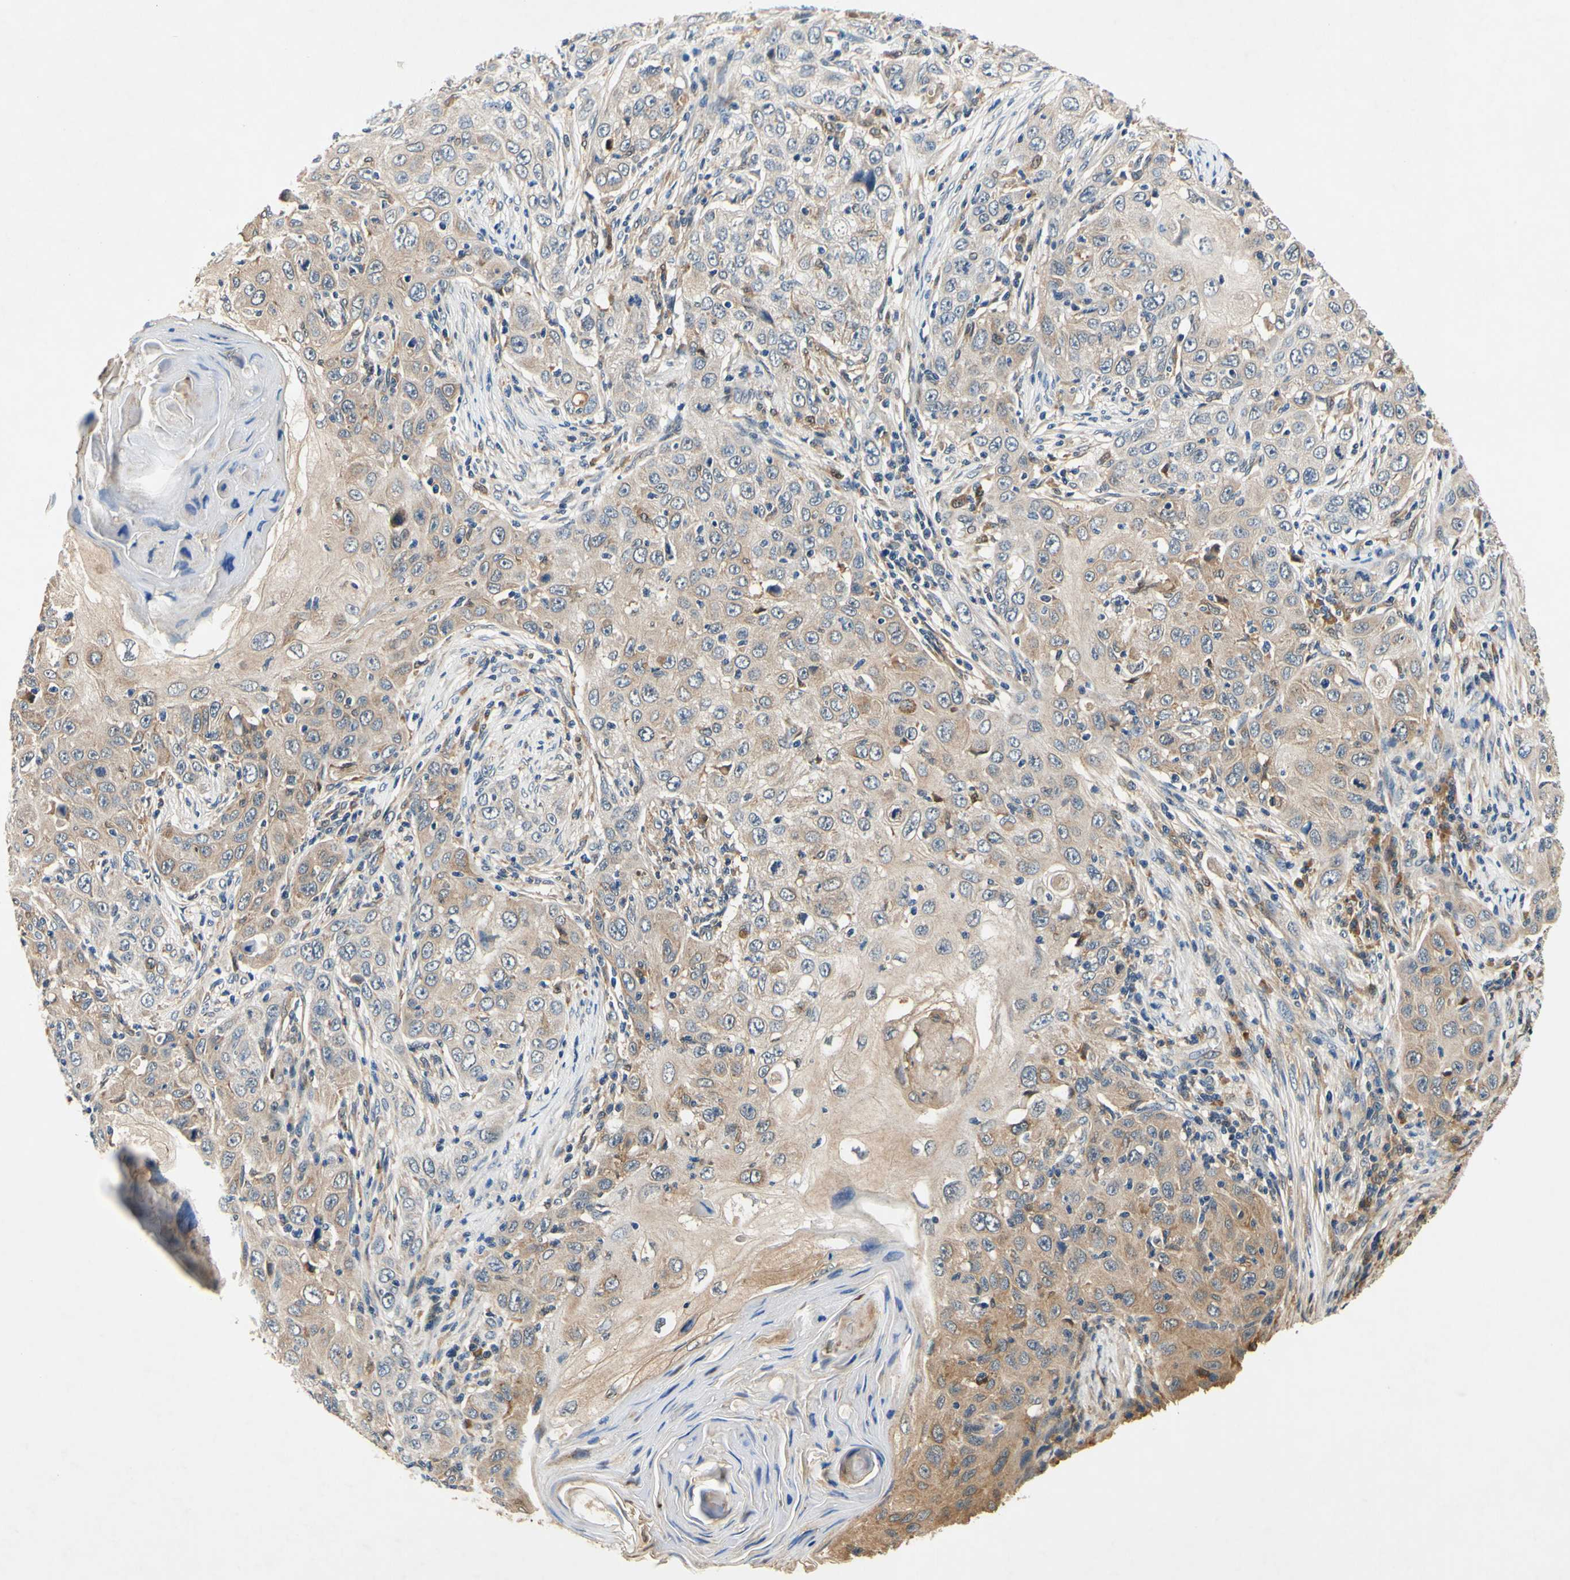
{"staining": {"intensity": "weak", "quantity": ">75%", "location": "cytoplasmic/membranous"}, "tissue": "skin cancer", "cell_type": "Tumor cells", "image_type": "cancer", "snomed": [{"axis": "morphology", "description": "Squamous cell carcinoma, NOS"}, {"axis": "topography", "description": "Skin"}], "caption": "High-power microscopy captured an immunohistochemistry micrograph of squamous cell carcinoma (skin), revealing weak cytoplasmic/membranous positivity in about >75% of tumor cells. (DAB IHC with brightfield microscopy, high magnification).", "gene": "PLA2G4A", "patient": {"sex": "female", "age": 88}}